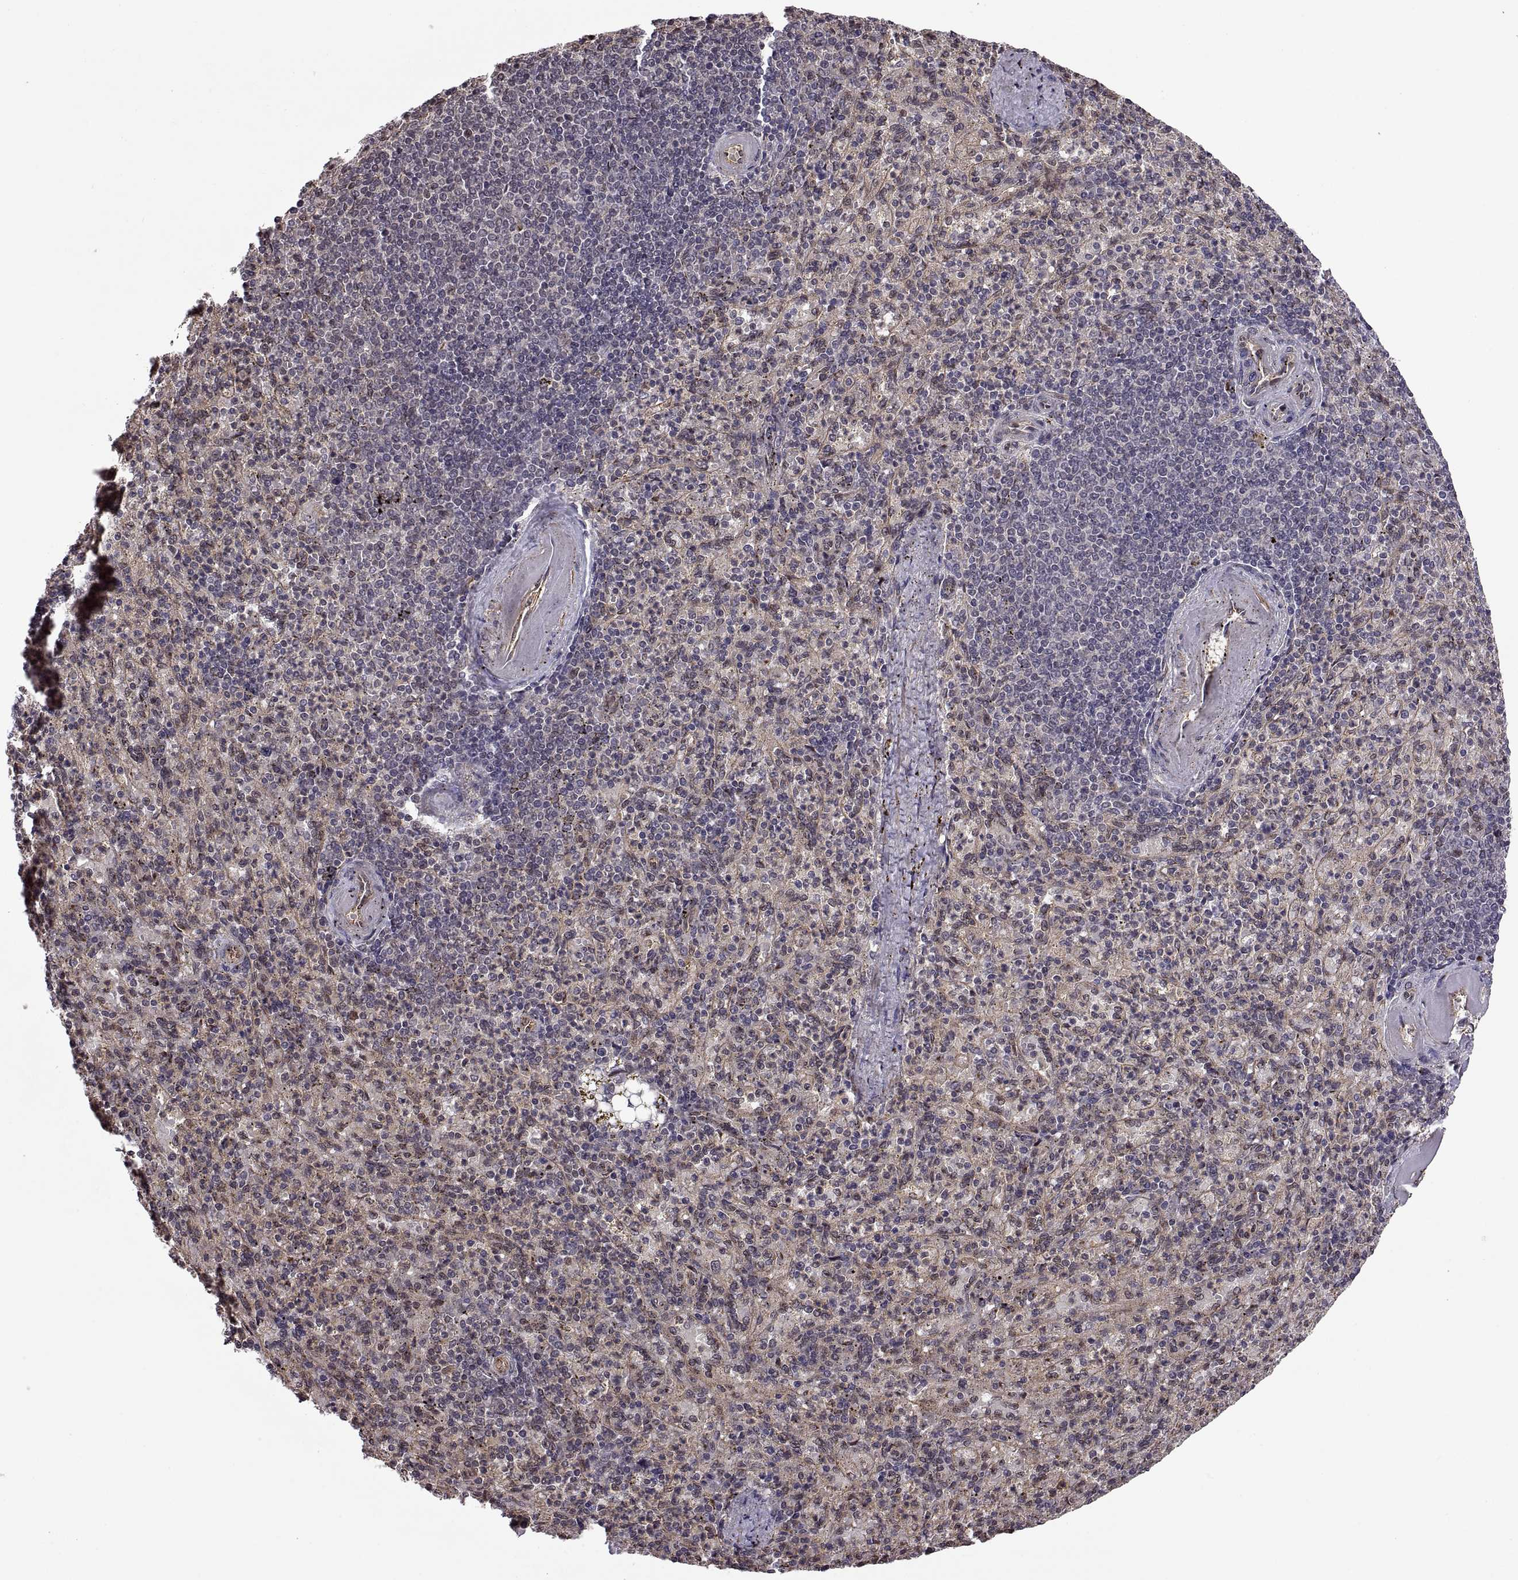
{"staining": {"intensity": "negative", "quantity": "none", "location": "none"}, "tissue": "spleen", "cell_type": "Cells in red pulp", "image_type": "normal", "snomed": [{"axis": "morphology", "description": "Normal tissue, NOS"}, {"axis": "topography", "description": "Spleen"}], "caption": "Cells in red pulp show no significant protein positivity in benign spleen. Brightfield microscopy of immunohistochemistry stained with DAB (3,3'-diaminobenzidine) (brown) and hematoxylin (blue), captured at high magnification.", "gene": "ARRB1", "patient": {"sex": "female", "age": 74}}